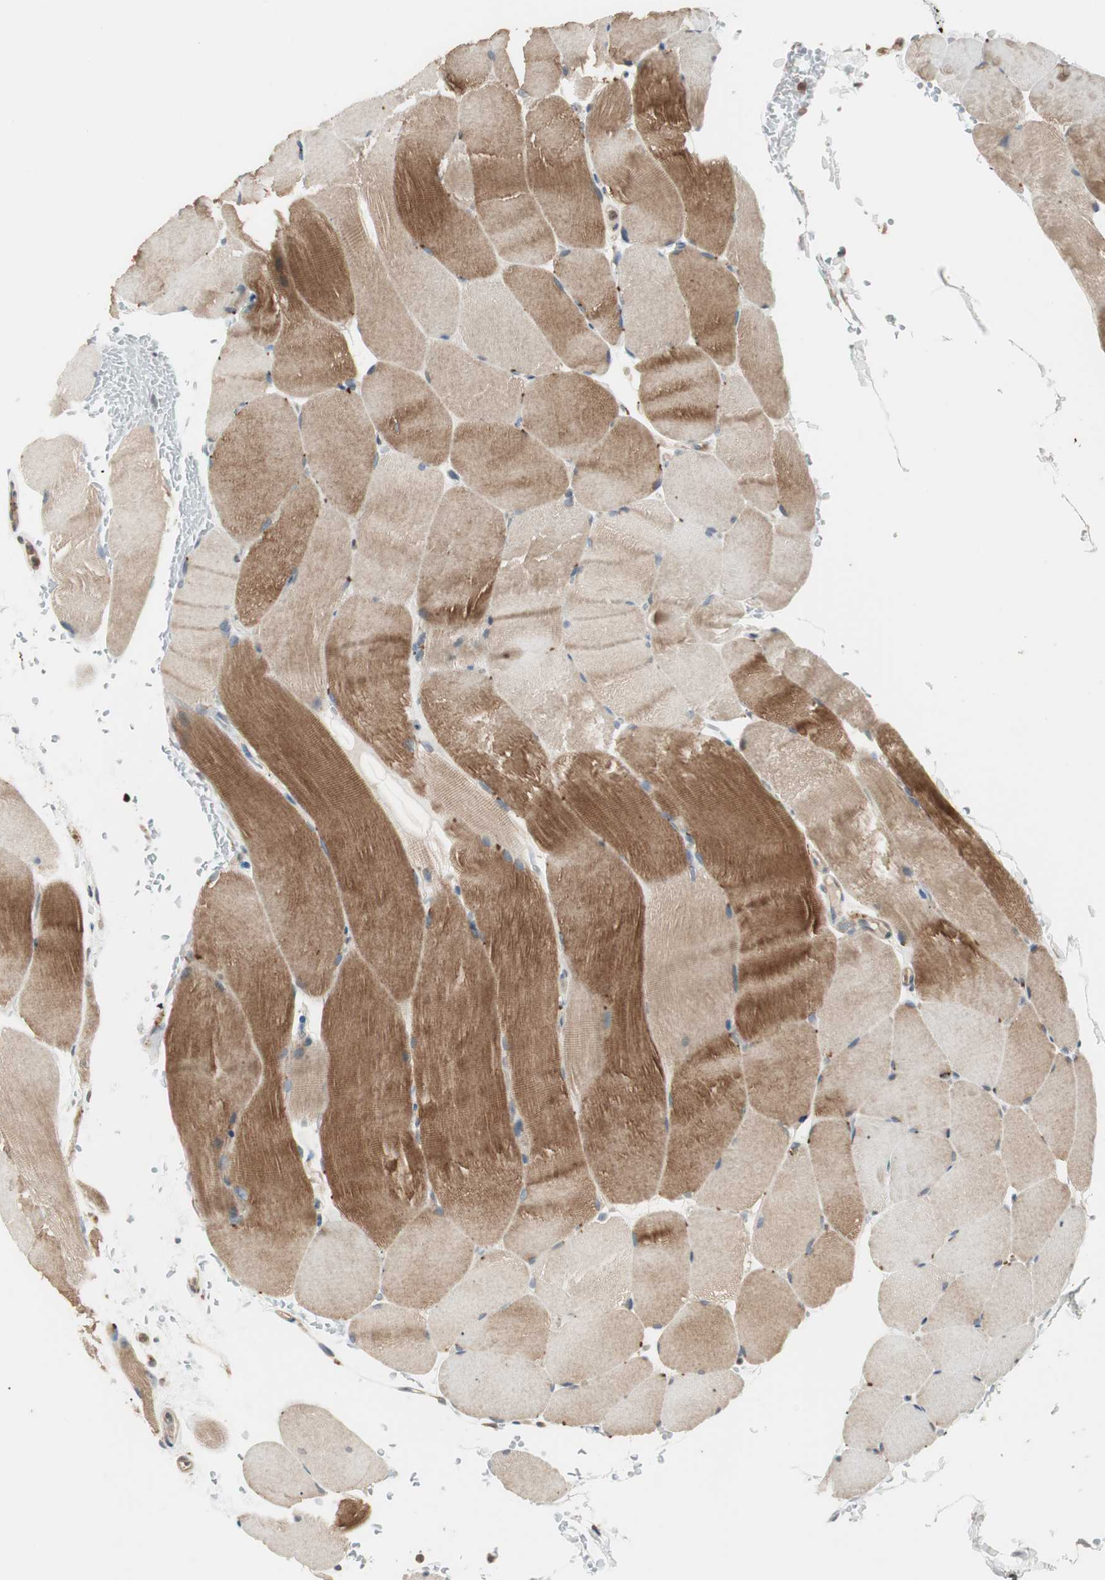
{"staining": {"intensity": "moderate", "quantity": ">75%", "location": "cytoplasmic/membranous"}, "tissue": "skeletal muscle", "cell_type": "Myocytes", "image_type": "normal", "snomed": [{"axis": "morphology", "description": "Normal tissue, NOS"}, {"axis": "topography", "description": "Skeletal muscle"}, {"axis": "topography", "description": "Parathyroid gland"}], "caption": "This histopathology image shows immunohistochemistry staining of normal human skeletal muscle, with medium moderate cytoplasmic/membranous staining in approximately >75% of myocytes.", "gene": "ATP6AP2", "patient": {"sex": "female", "age": 37}}